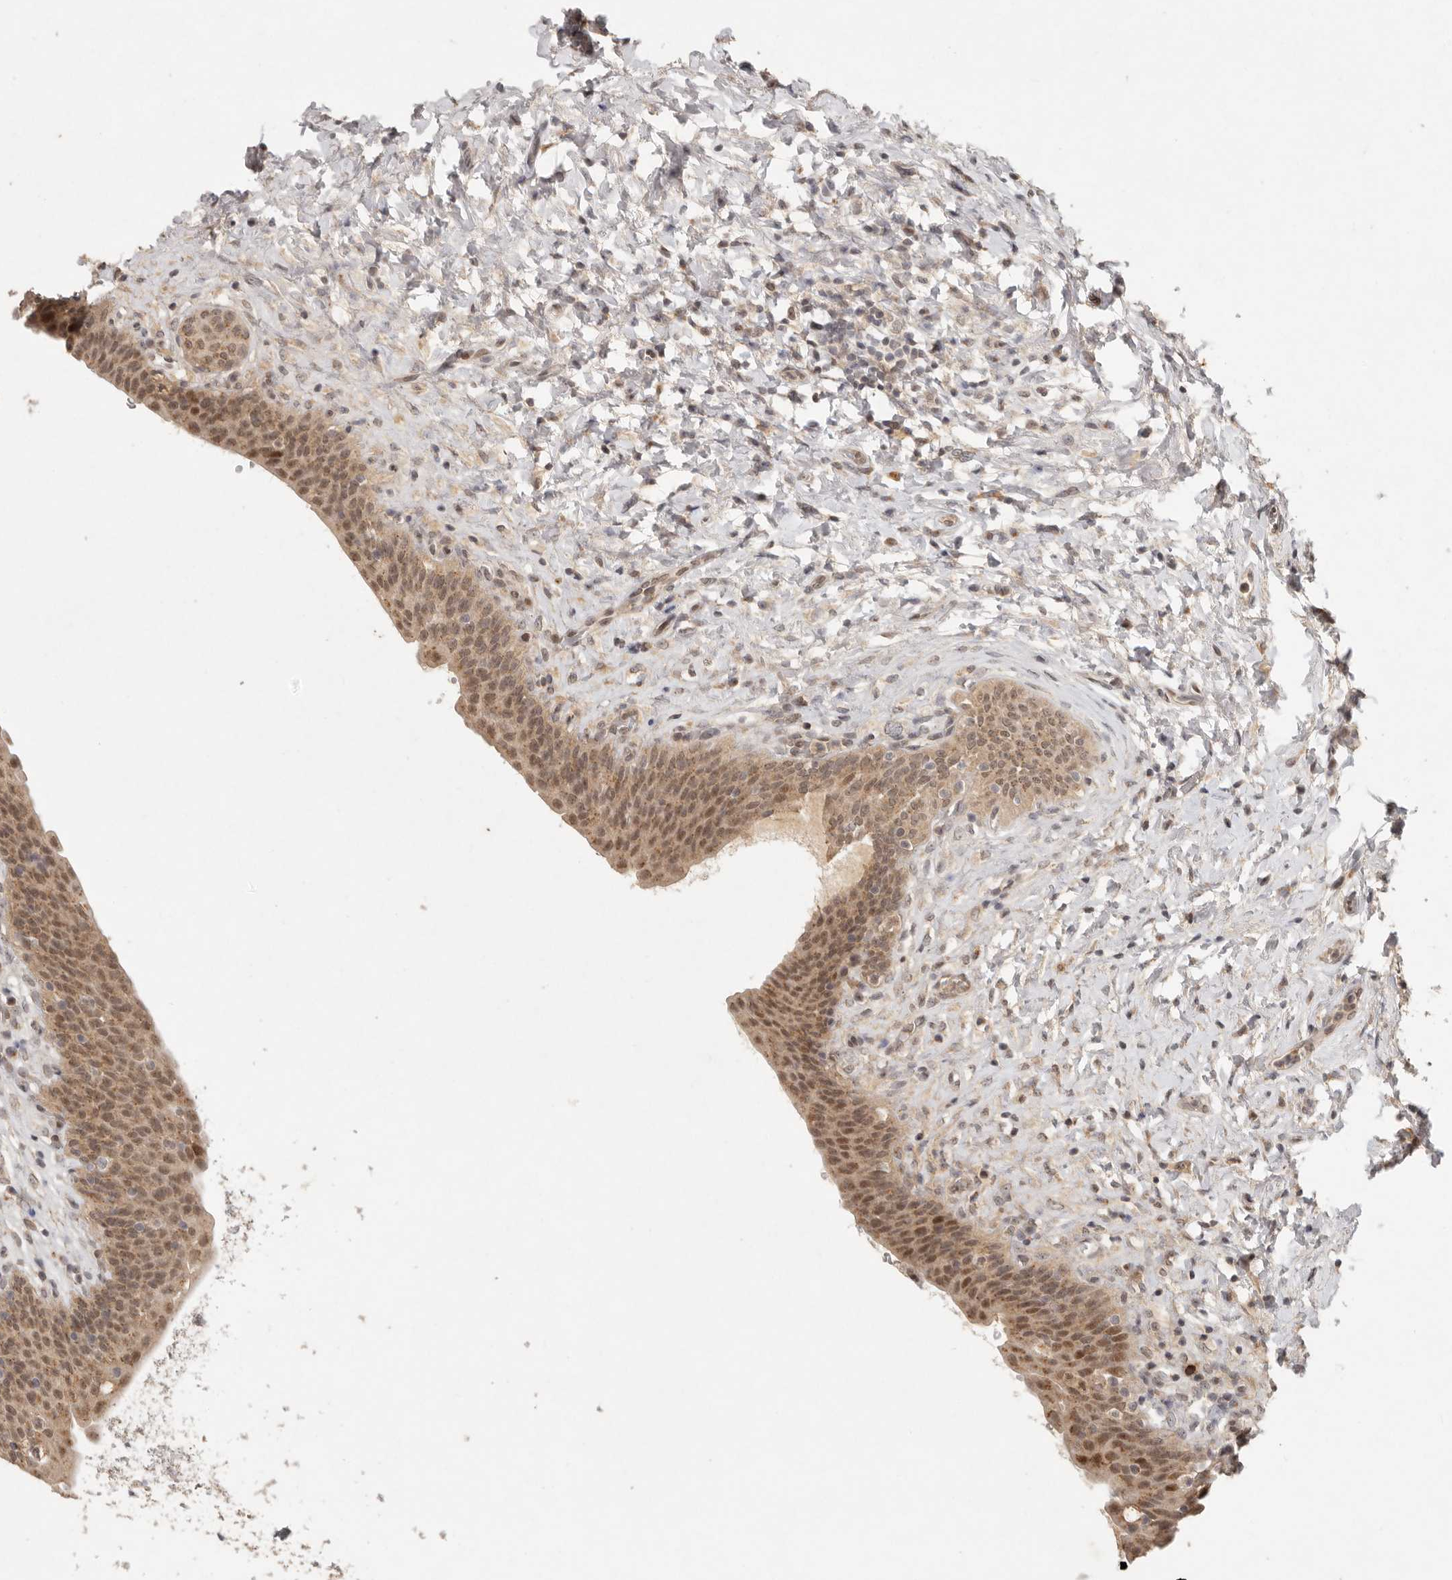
{"staining": {"intensity": "moderate", "quantity": ">75%", "location": "cytoplasmic/membranous,nuclear"}, "tissue": "urinary bladder", "cell_type": "Urothelial cells", "image_type": "normal", "snomed": [{"axis": "morphology", "description": "Normal tissue, NOS"}, {"axis": "topography", "description": "Urinary bladder"}], "caption": "The image reveals immunohistochemical staining of normal urinary bladder. There is moderate cytoplasmic/membranous,nuclear expression is identified in approximately >75% of urothelial cells.", "gene": "LRRC75A", "patient": {"sex": "male", "age": 83}}